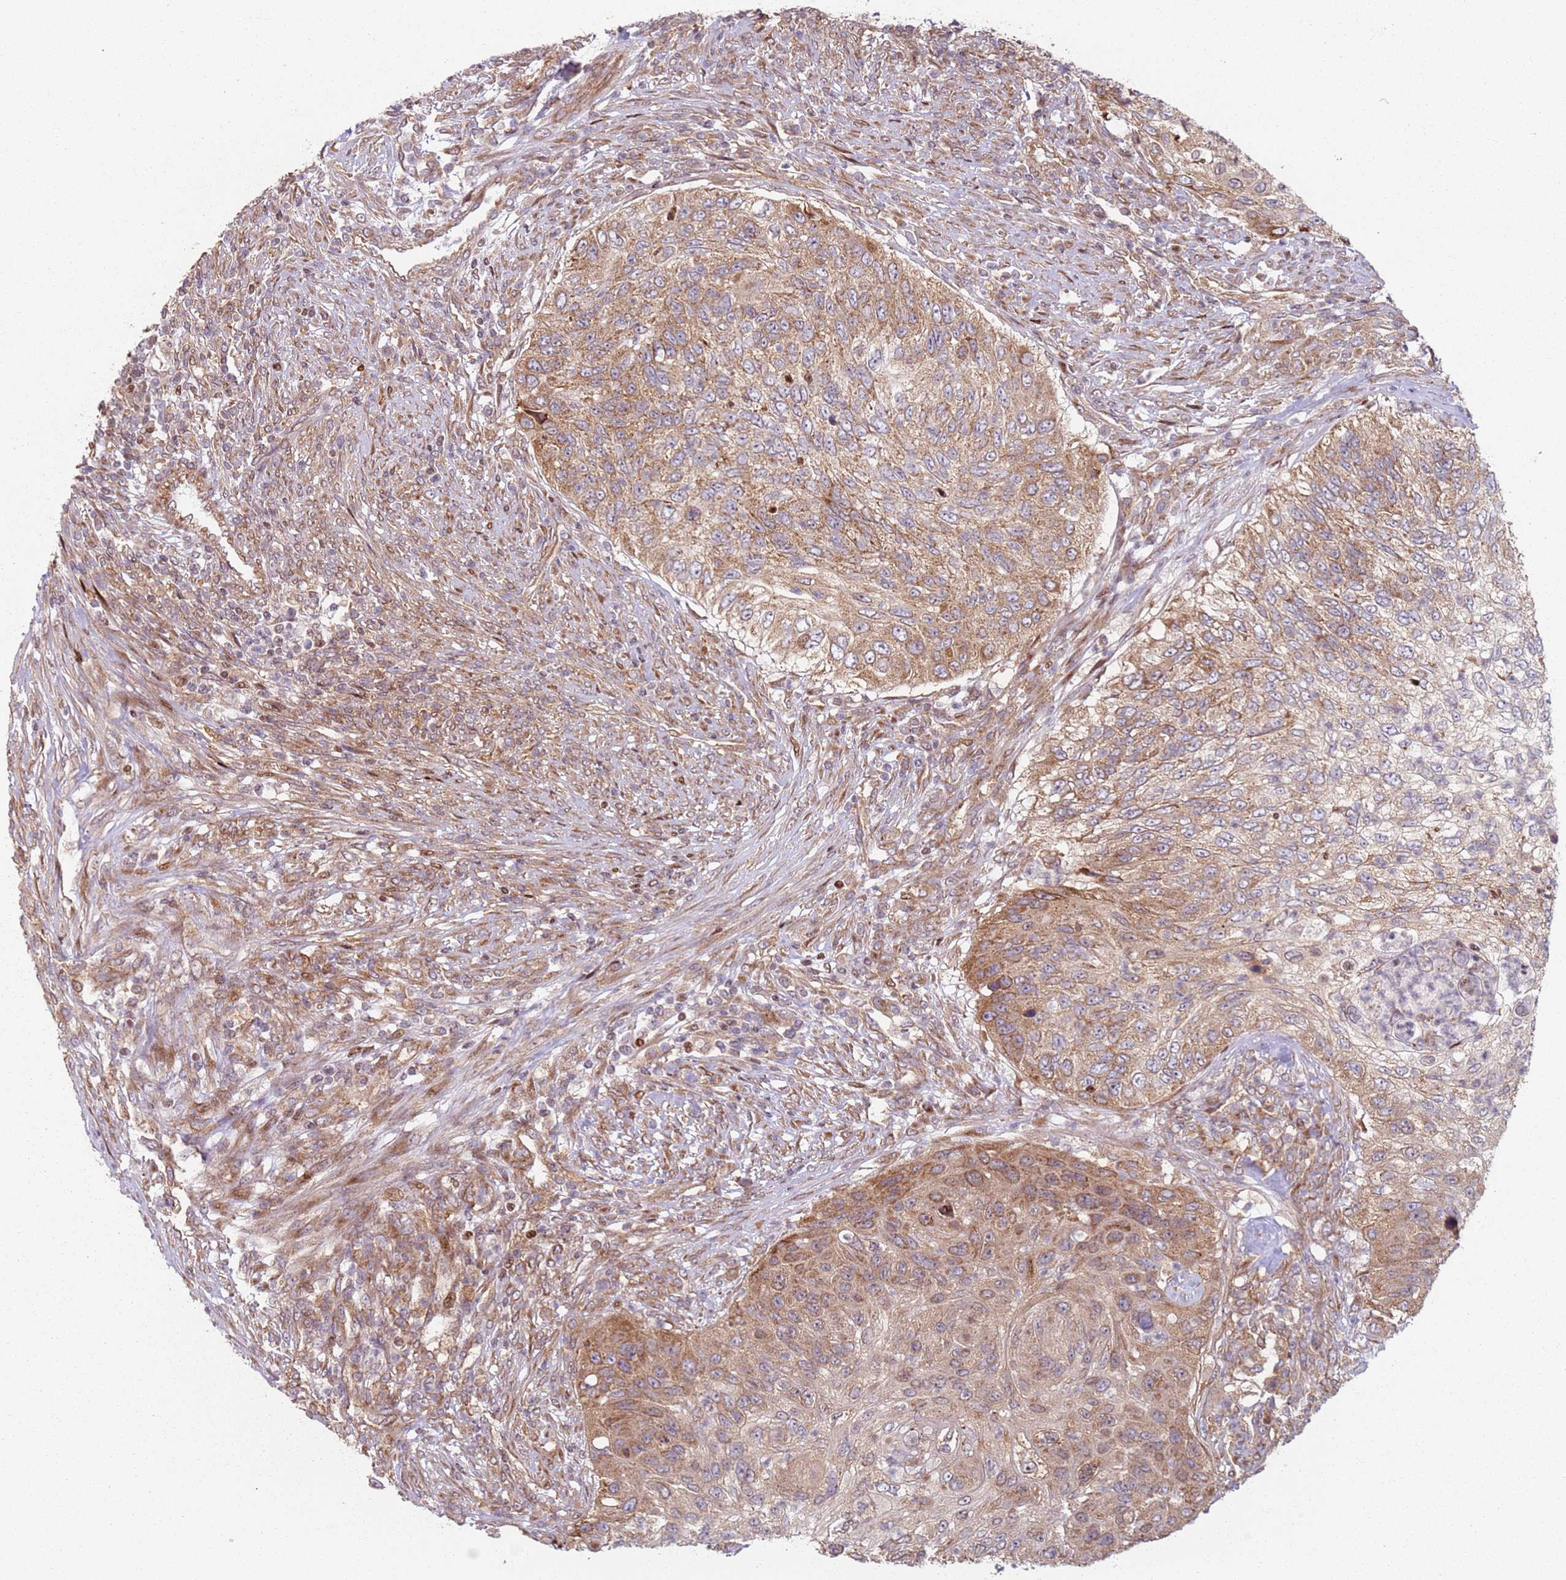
{"staining": {"intensity": "moderate", "quantity": ">75%", "location": "cytoplasmic/membranous"}, "tissue": "urothelial cancer", "cell_type": "Tumor cells", "image_type": "cancer", "snomed": [{"axis": "morphology", "description": "Urothelial carcinoma, High grade"}, {"axis": "topography", "description": "Urinary bladder"}], "caption": "Protein staining of urothelial cancer tissue demonstrates moderate cytoplasmic/membranous positivity in about >75% of tumor cells.", "gene": "HNRNPLL", "patient": {"sex": "female", "age": 60}}